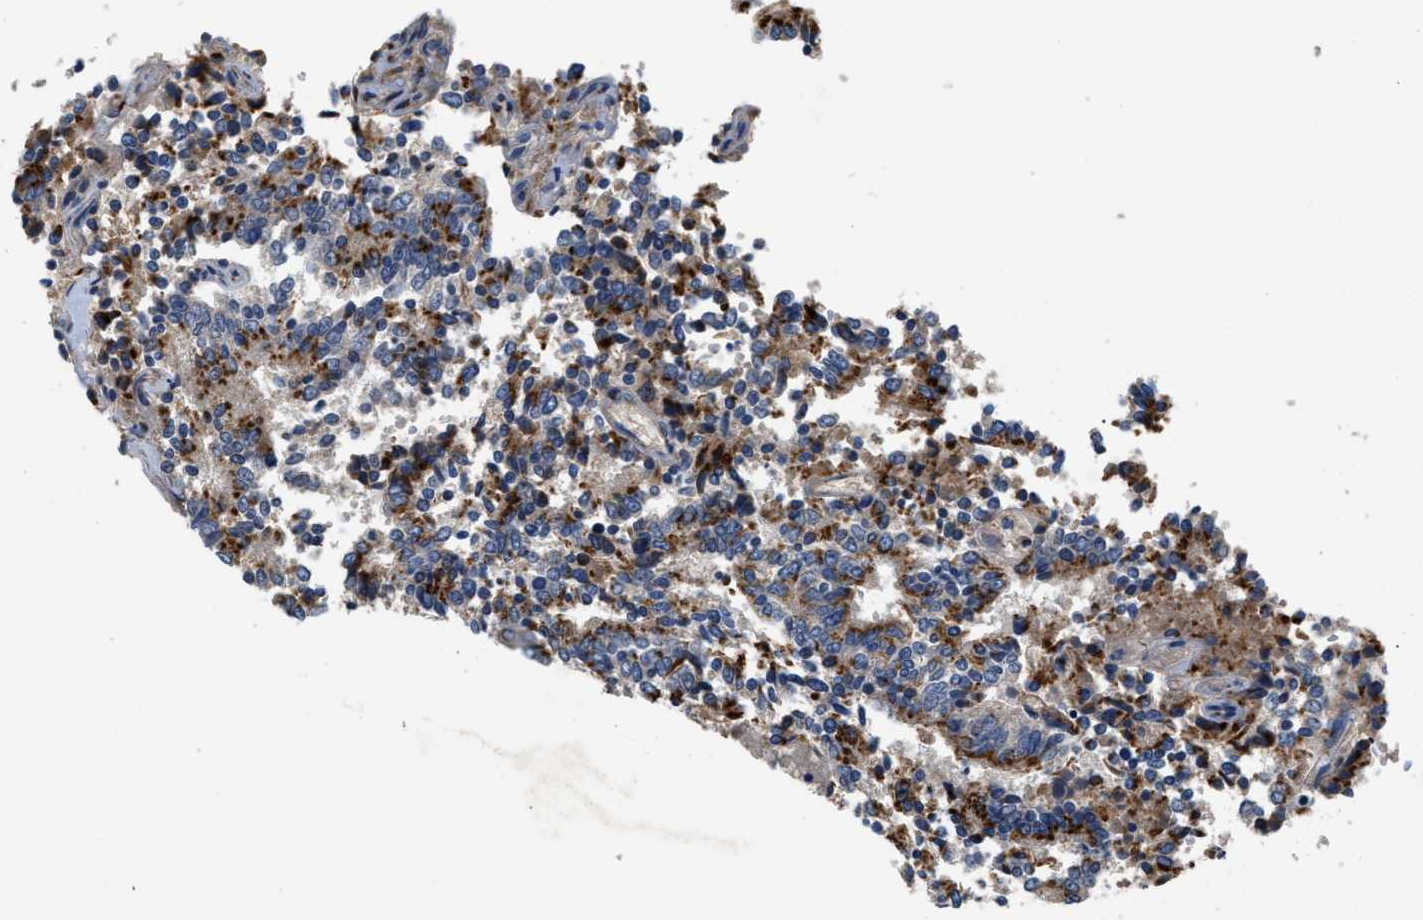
{"staining": {"intensity": "strong", "quantity": ">75%", "location": "cytoplasmic/membranous"}, "tissue": "prostate cancer", "cell_type": "Tumor cells", "image_type": "cancer", "snomed": [{"axis": "morphology", "description": "Normal tissue, NOS"}, {"axis": "morphology", "description": "Adenocarcinoma, High grade"}, {"axis": "topography", "description": "Prostate"}, {"axis": "topography", "description": "Seminal veicle"}], "caption": "Strong cytoplasmic/membranous protein positivity is appreciated in approximately >75% of tumor cells in prostate cancer.", "gene": "SIK2", "patient": {"sex": "male", "age": 55}}